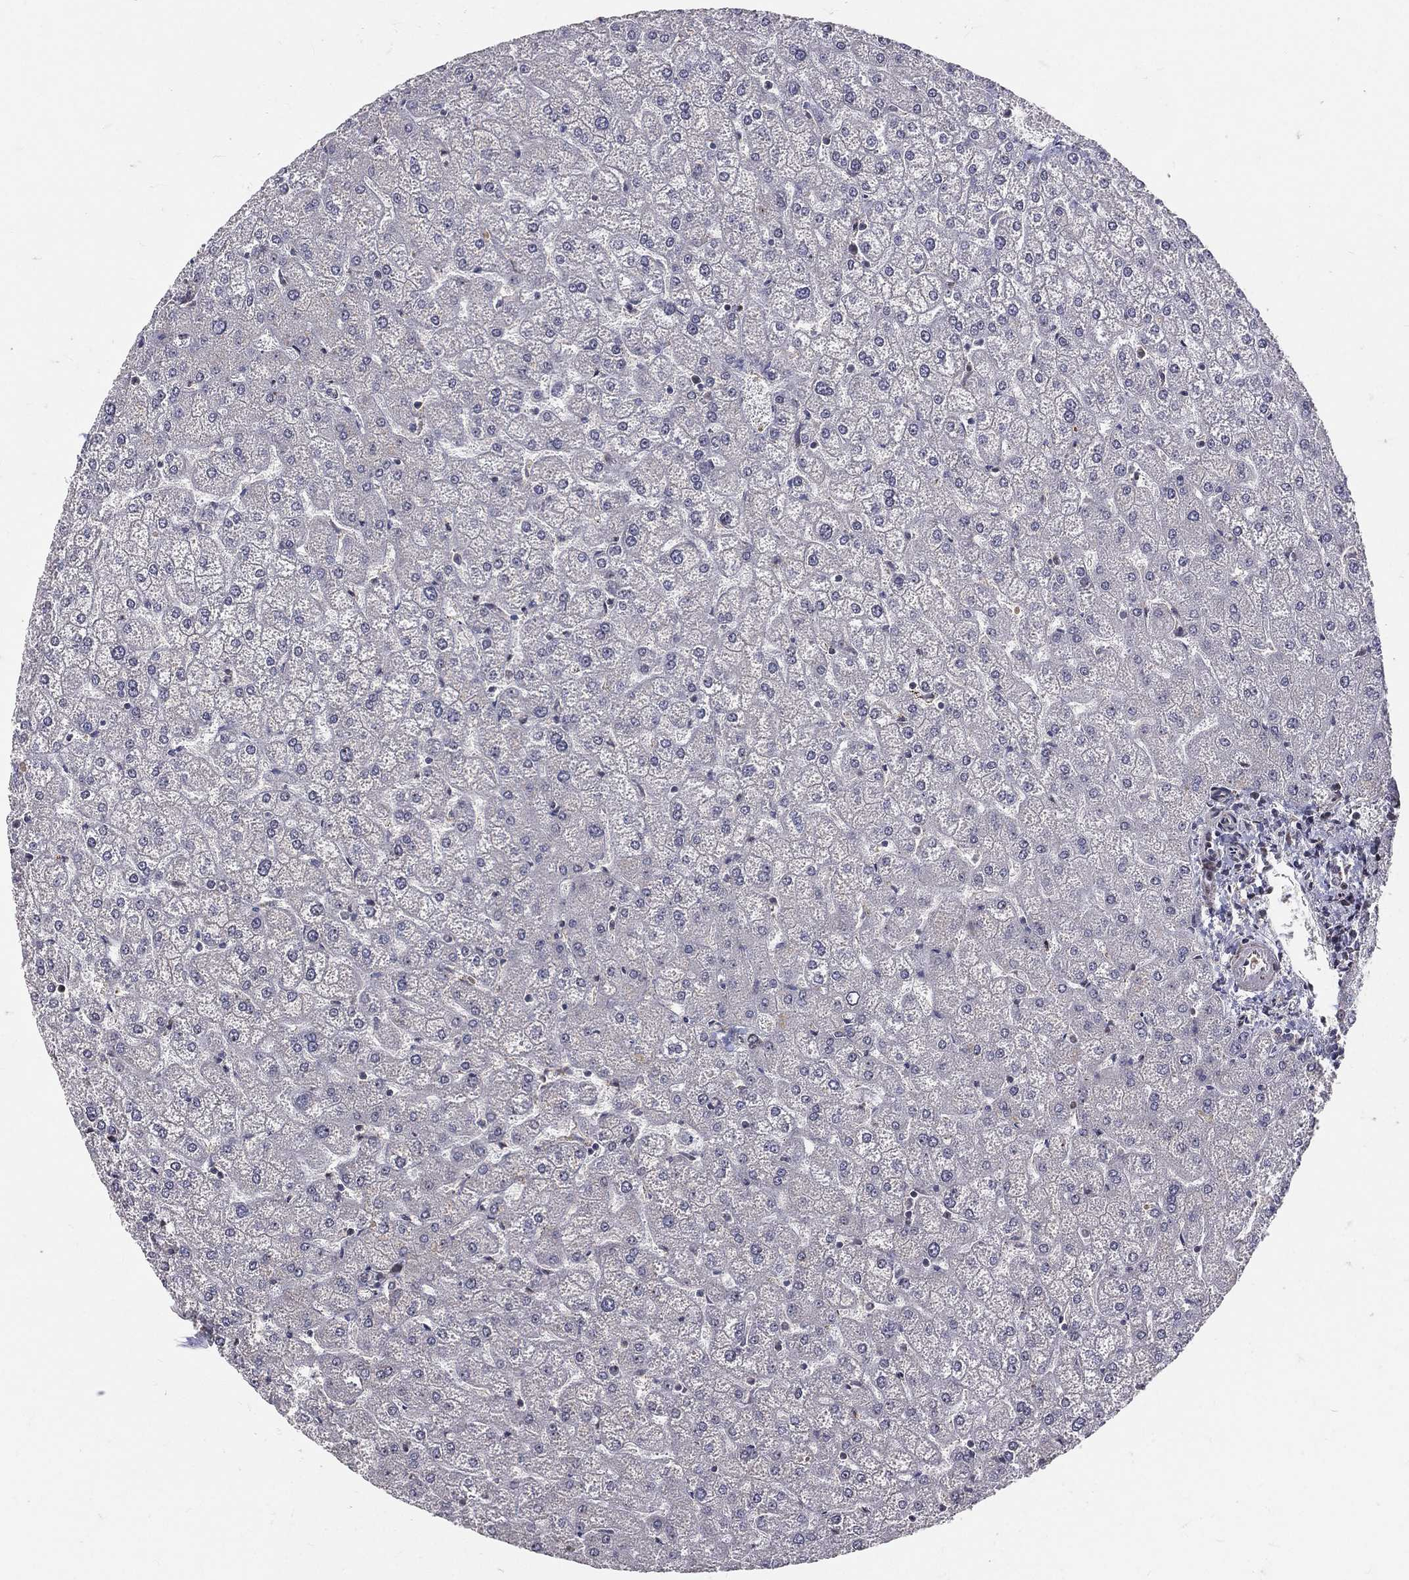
{"staining": {"intensity": "negative", "quantity": "none", "location": "none"}, "tissue": "liver", "cell_type": "Cholangiocytes", "image_type": "normal", "snomed": [{"axis": "morphology", "description": "Normal tissue, NOS"}, {"axis": "topography", "description": "Liver"}], "caption": "This image is of benign liver stained with IHC to label a protein in brown with the nuclei are counter-stained blue. There is no staining in cholangiocytes.", "gene": "ZEB1", "patient": {"sex": "female", "age": 32}}